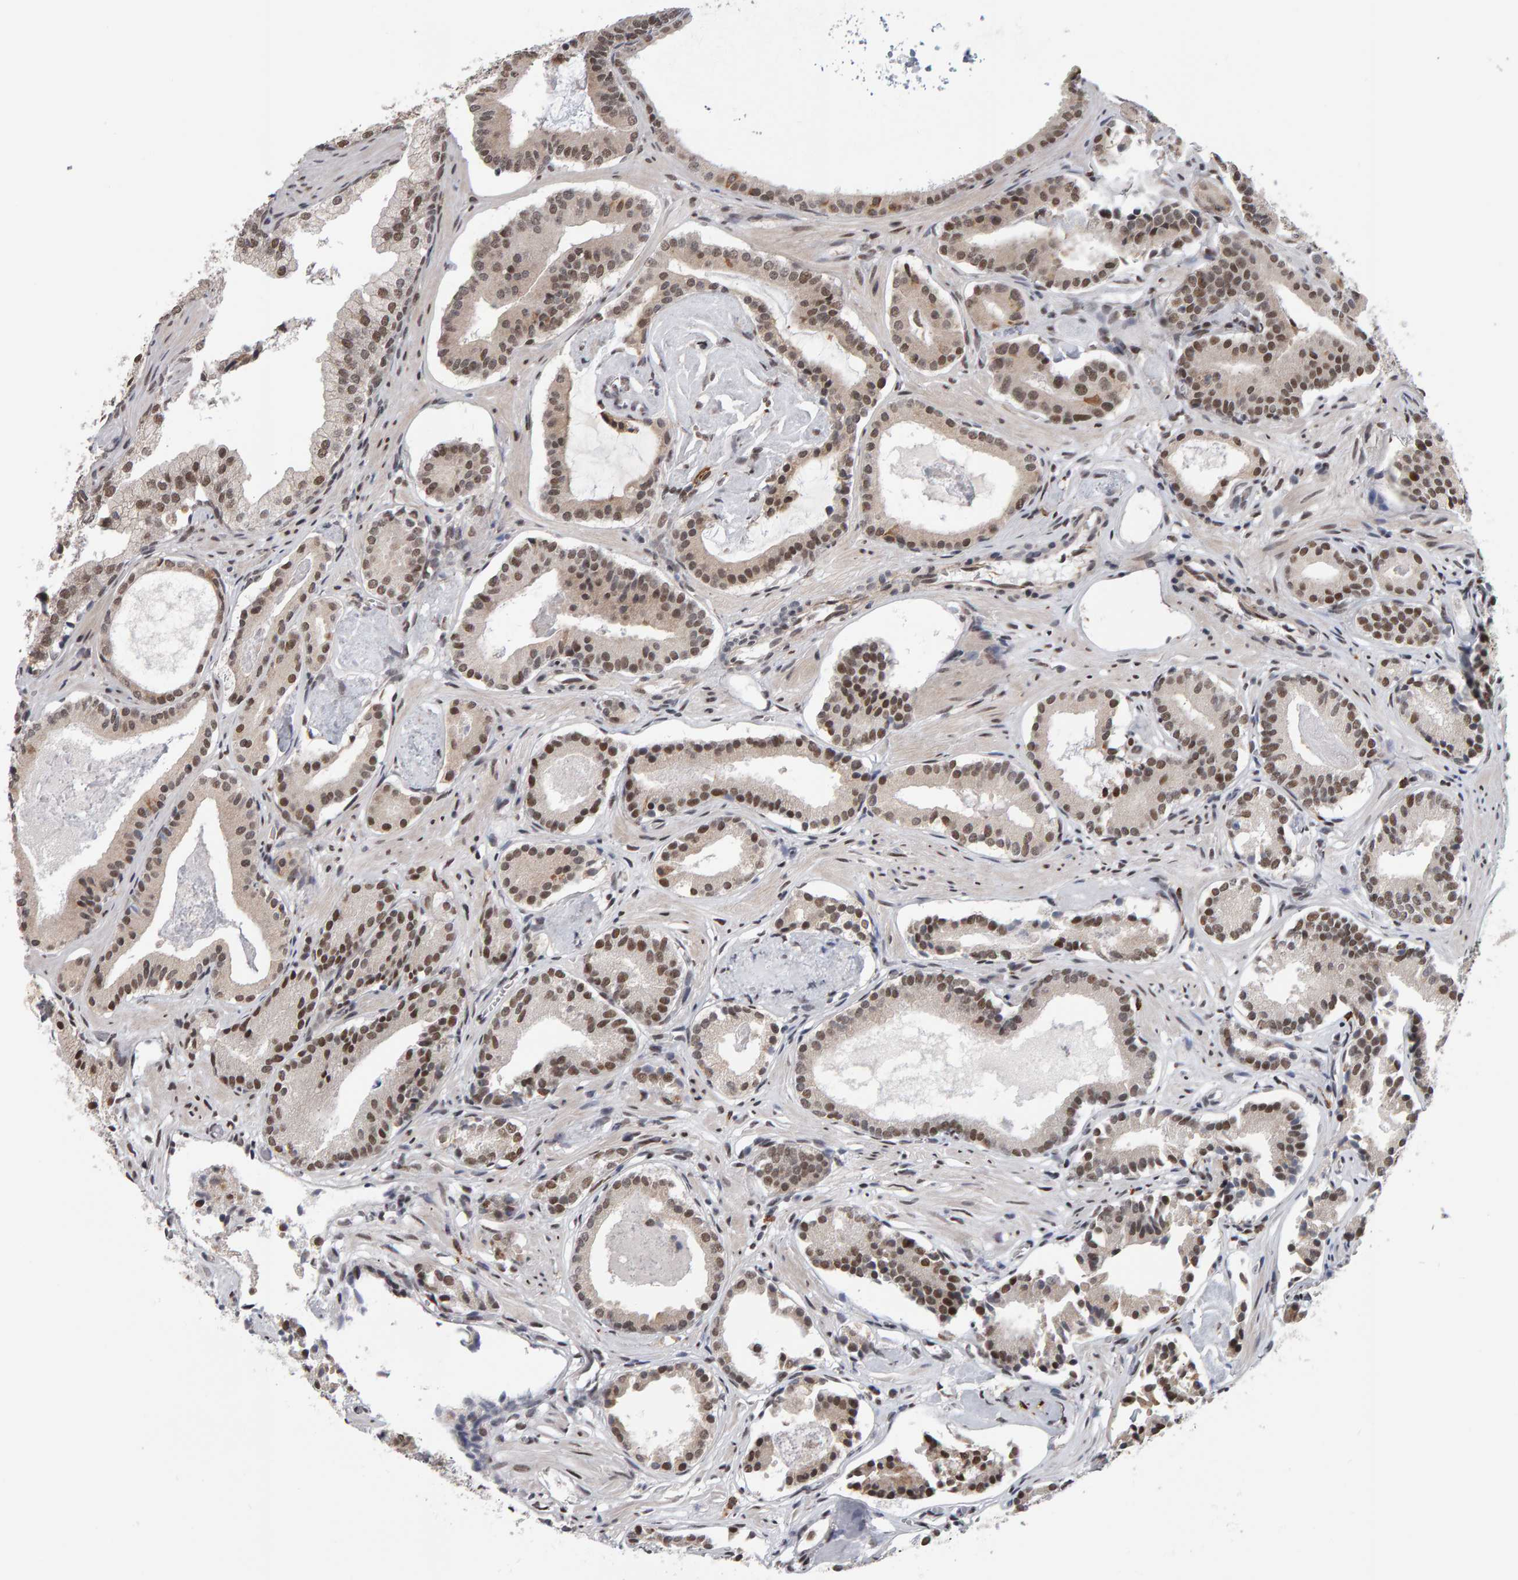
{"staining": {"intensity": "moderate", "quantity": ">75%", "location": "nuclear"}, "tissue": "prostate cancer", "cell_type": "Tumor cells", "image_type": "cancer", "snomed": [{"axis": "morphology", "description": "Adenocarcinoma, Low grade"}, {"axis": "topography", "description": "Prostate"}], "caption": "Immunohistochemistry (IHC) staining of adenocarcinoma (low-grade) (prostate), which demonstrates medium levels of moderate nuclear staining in about >75% of tumor cells indicating moderate nuclear protein staining. The staining was performed using DAB (brown) for protein detection and nuclei were counterstained in hematoxylin (blue).", "gene": "ATF7IP", "patient": {"sex": "male", "age": 51}}